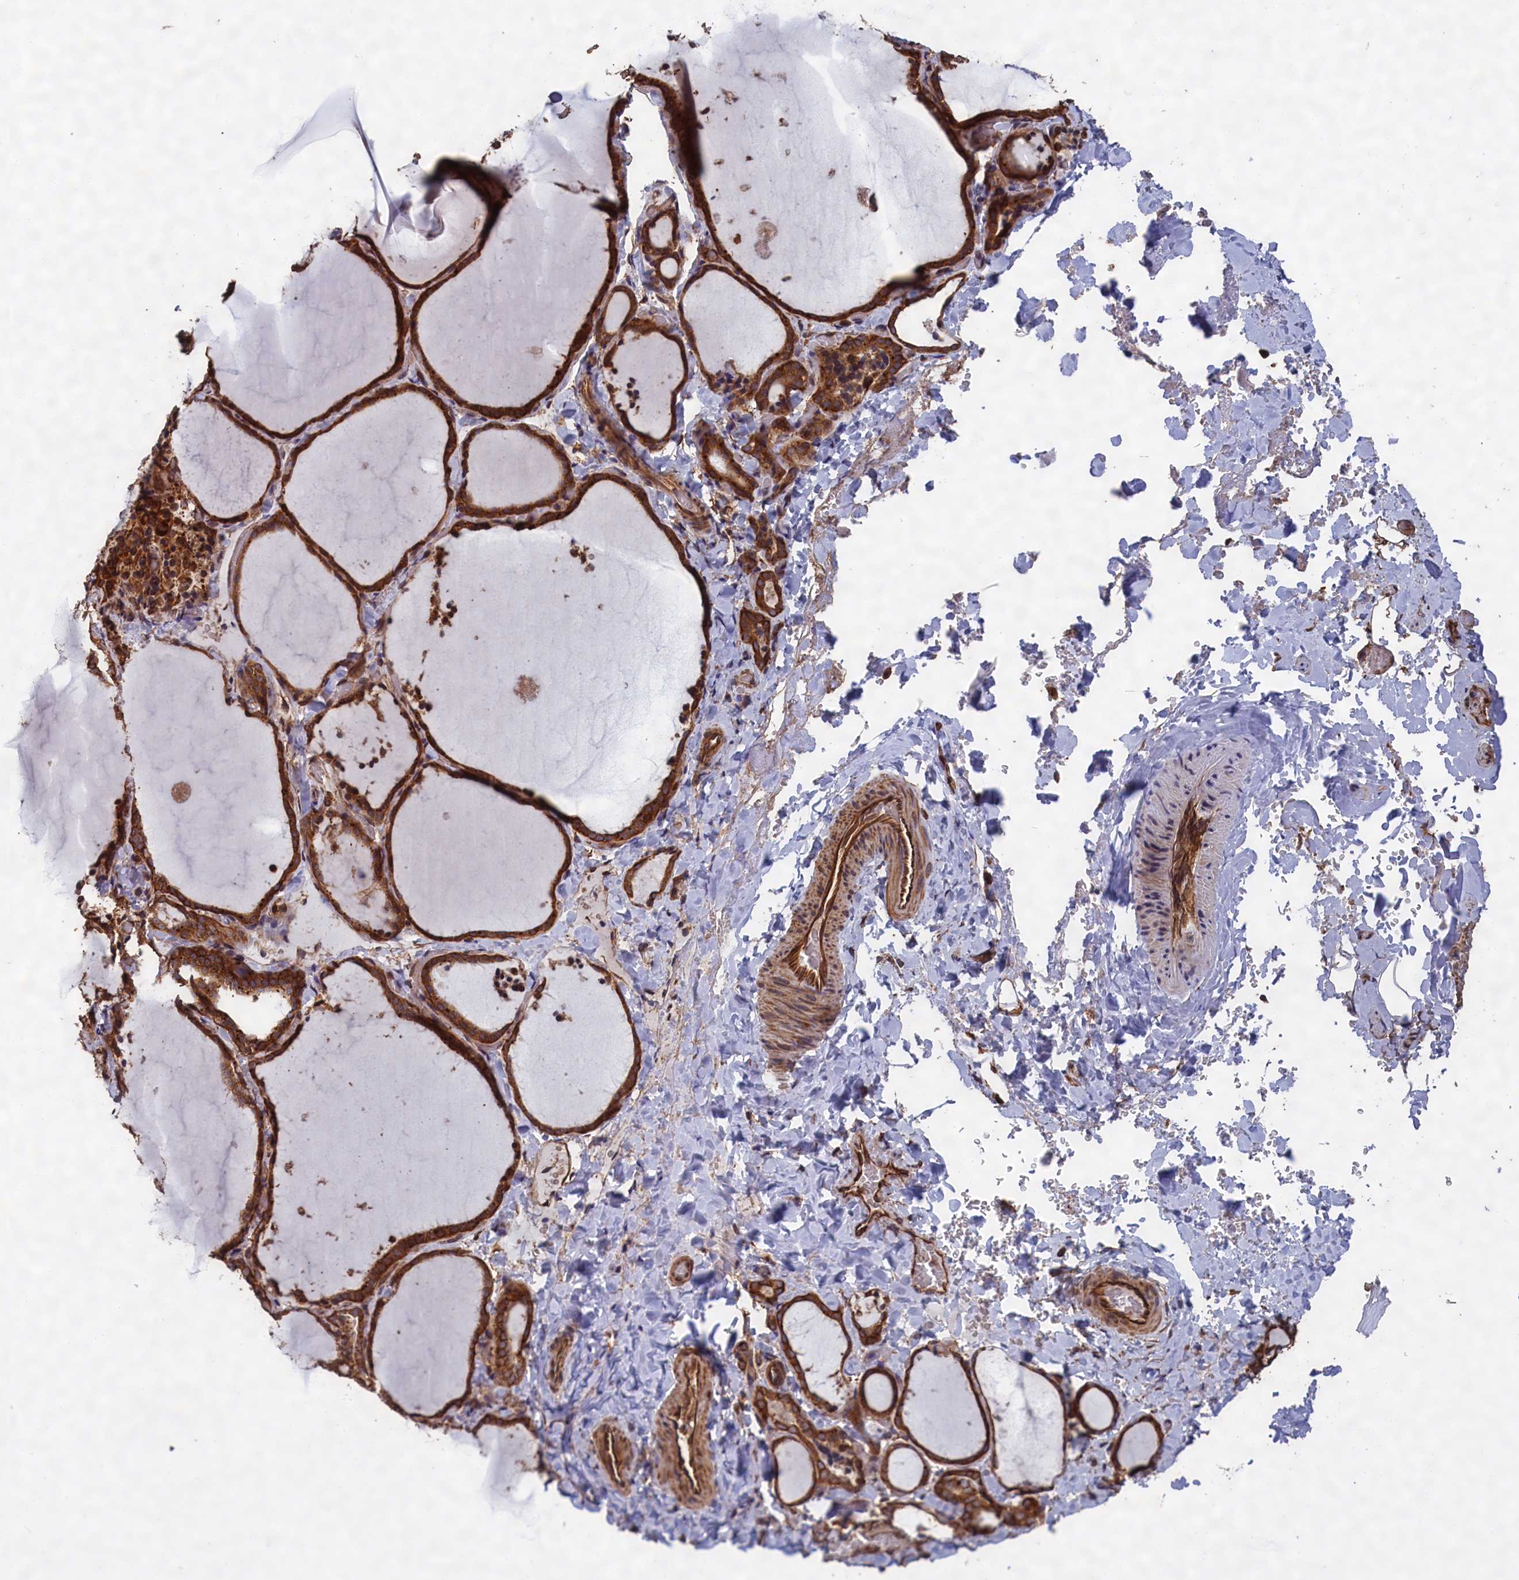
{"staining": {"intensity": "strong", "quantity": ">75%", "location": "cytoplasmic/membranous"}, "tissue": "thyroid gland", "cell_type": "Glandular cells", "image_type": "normal", "snomed": [{"axis": "morphology", "description": "Normal tissue, NOS"}, {"axis": "topography", "description": "Thyroid gland"}], "caption": "Protein analysis of benign thyroid gland shows strong cytoplasmic/membranous expression in about >75% of glandular cells.", "gene": "CCDC124", "patient": {"sex": "female", "age": 22}}